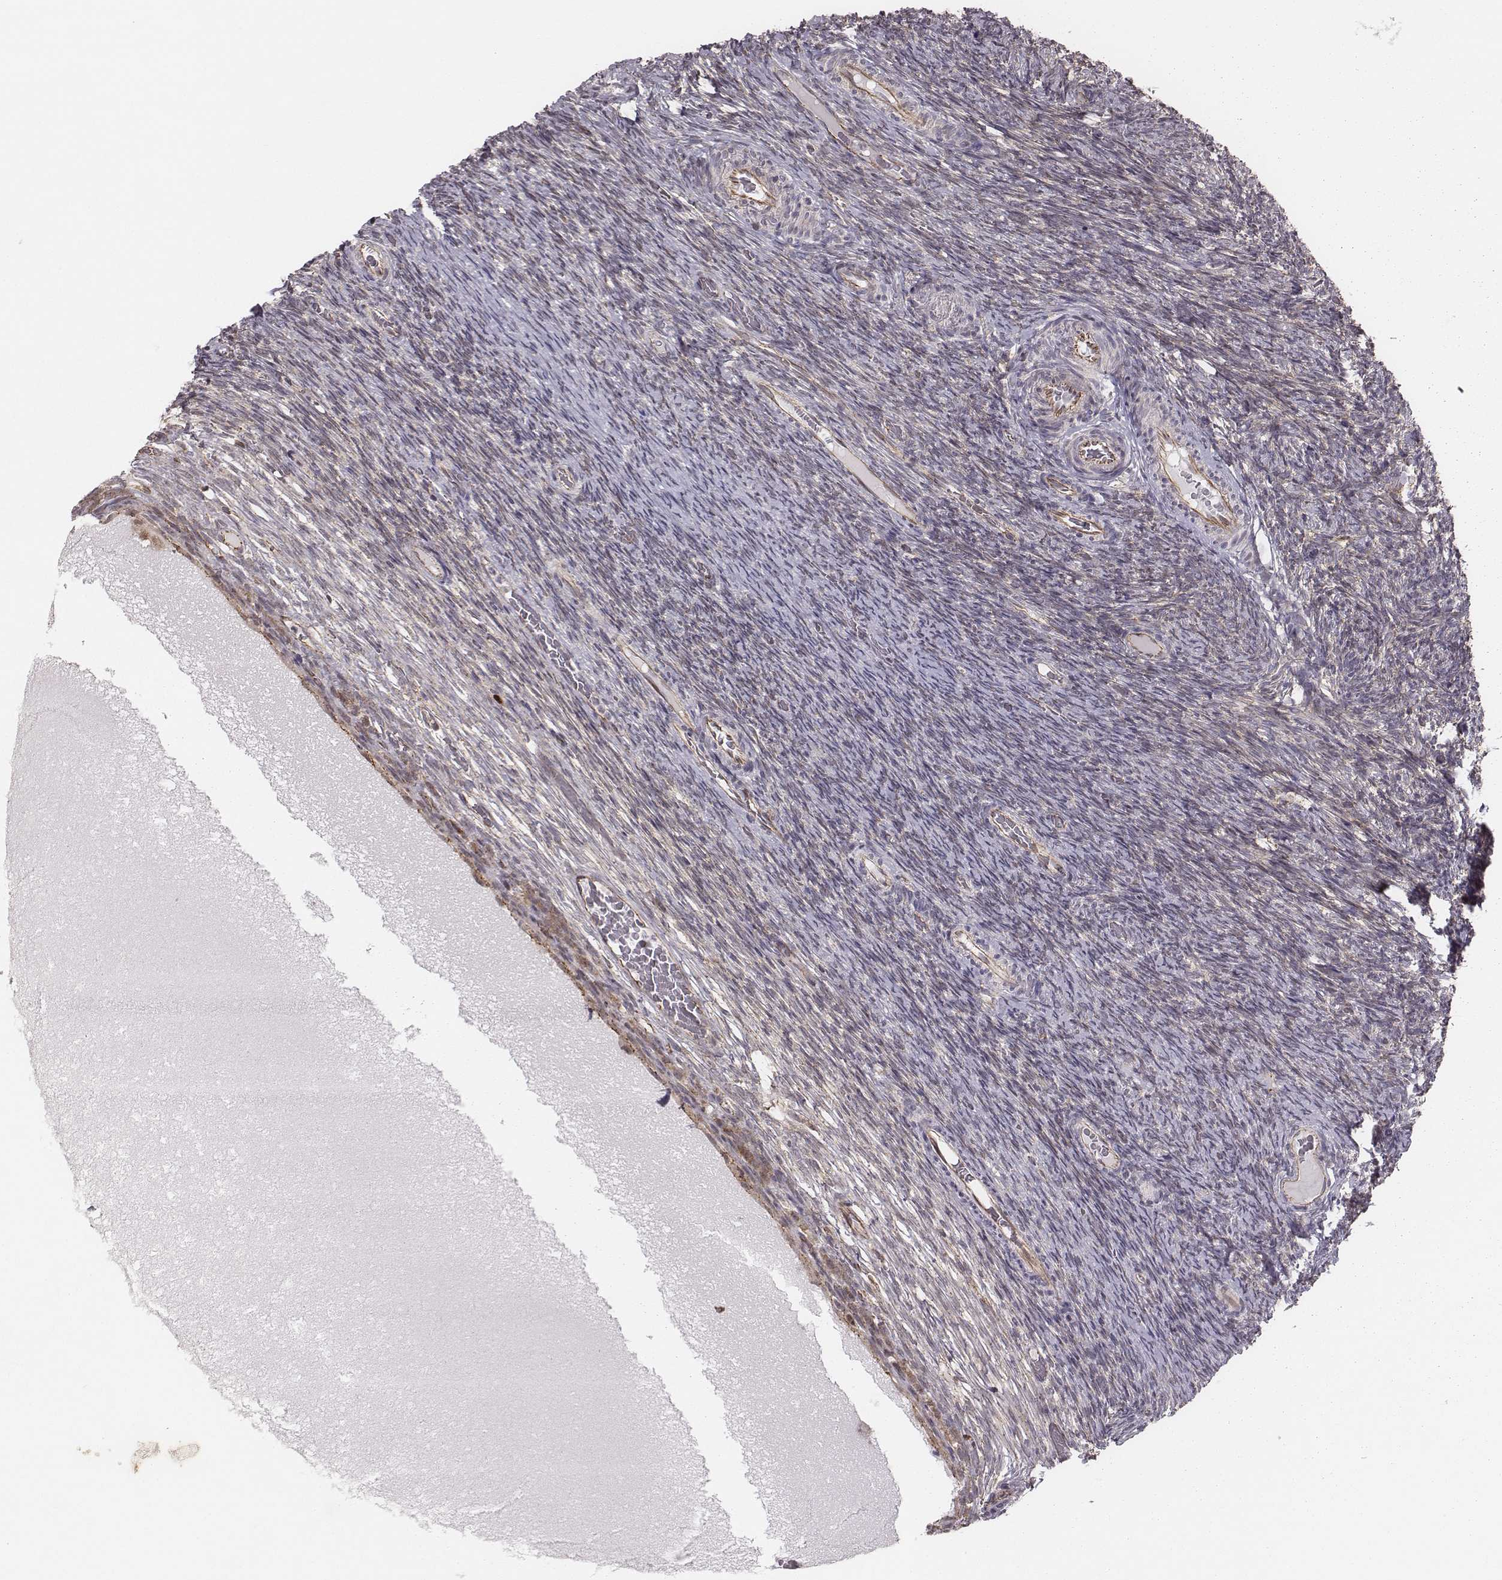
{"staining": {"intensity": "negative", "quantity": "none", "location": "none"}, "tissue": "ovary", "cell_type": "Follicle cells", "image_type": "normal", "snomed": [{"axis": "morphology", "description": "Normal tissue, NOS"}, {"axis": "topography", "description": "Ovary"}], "caption": "Immunohistochemical staining of benign ovary shows no significant staining in follicle cells. (Brightfield microscopy of DAB IHC at high magnification).", "gene": "WDR59", "patient": {"sex": "female", "age": 34}}